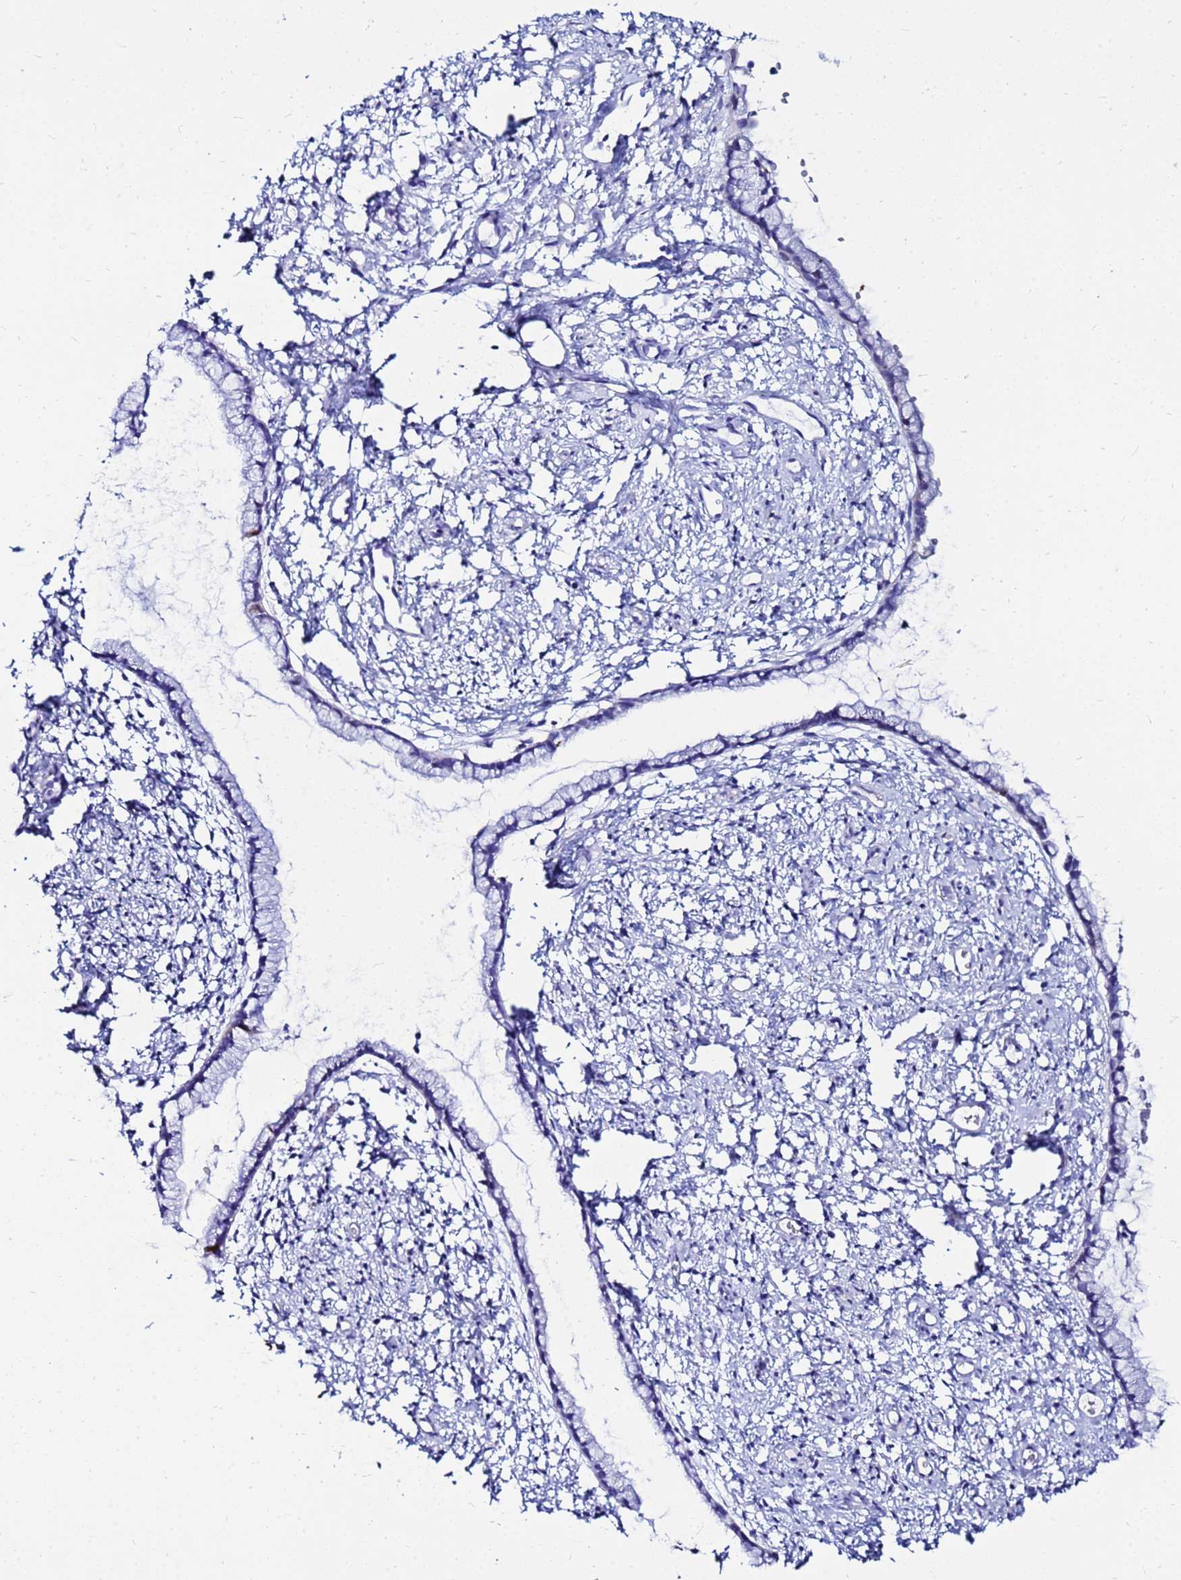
{"staining": {"intensity": "negative", "quantity": "none", "location": "none"}, "tissue": "cervix", "cell_type": "Glandular cells", "image_type": "normal", "snomed": [{"axis": "morphology", "description": "Normal tissue, NOS"}, {"axis": "topography", "description": "Cervix"}], "caption": "Immunohistochemical staining of unremarkable cervix reveals no significant expression in glandular cells.", "gene": "PPP1R14C", "patient": {"sex": "female", "age": 57}}